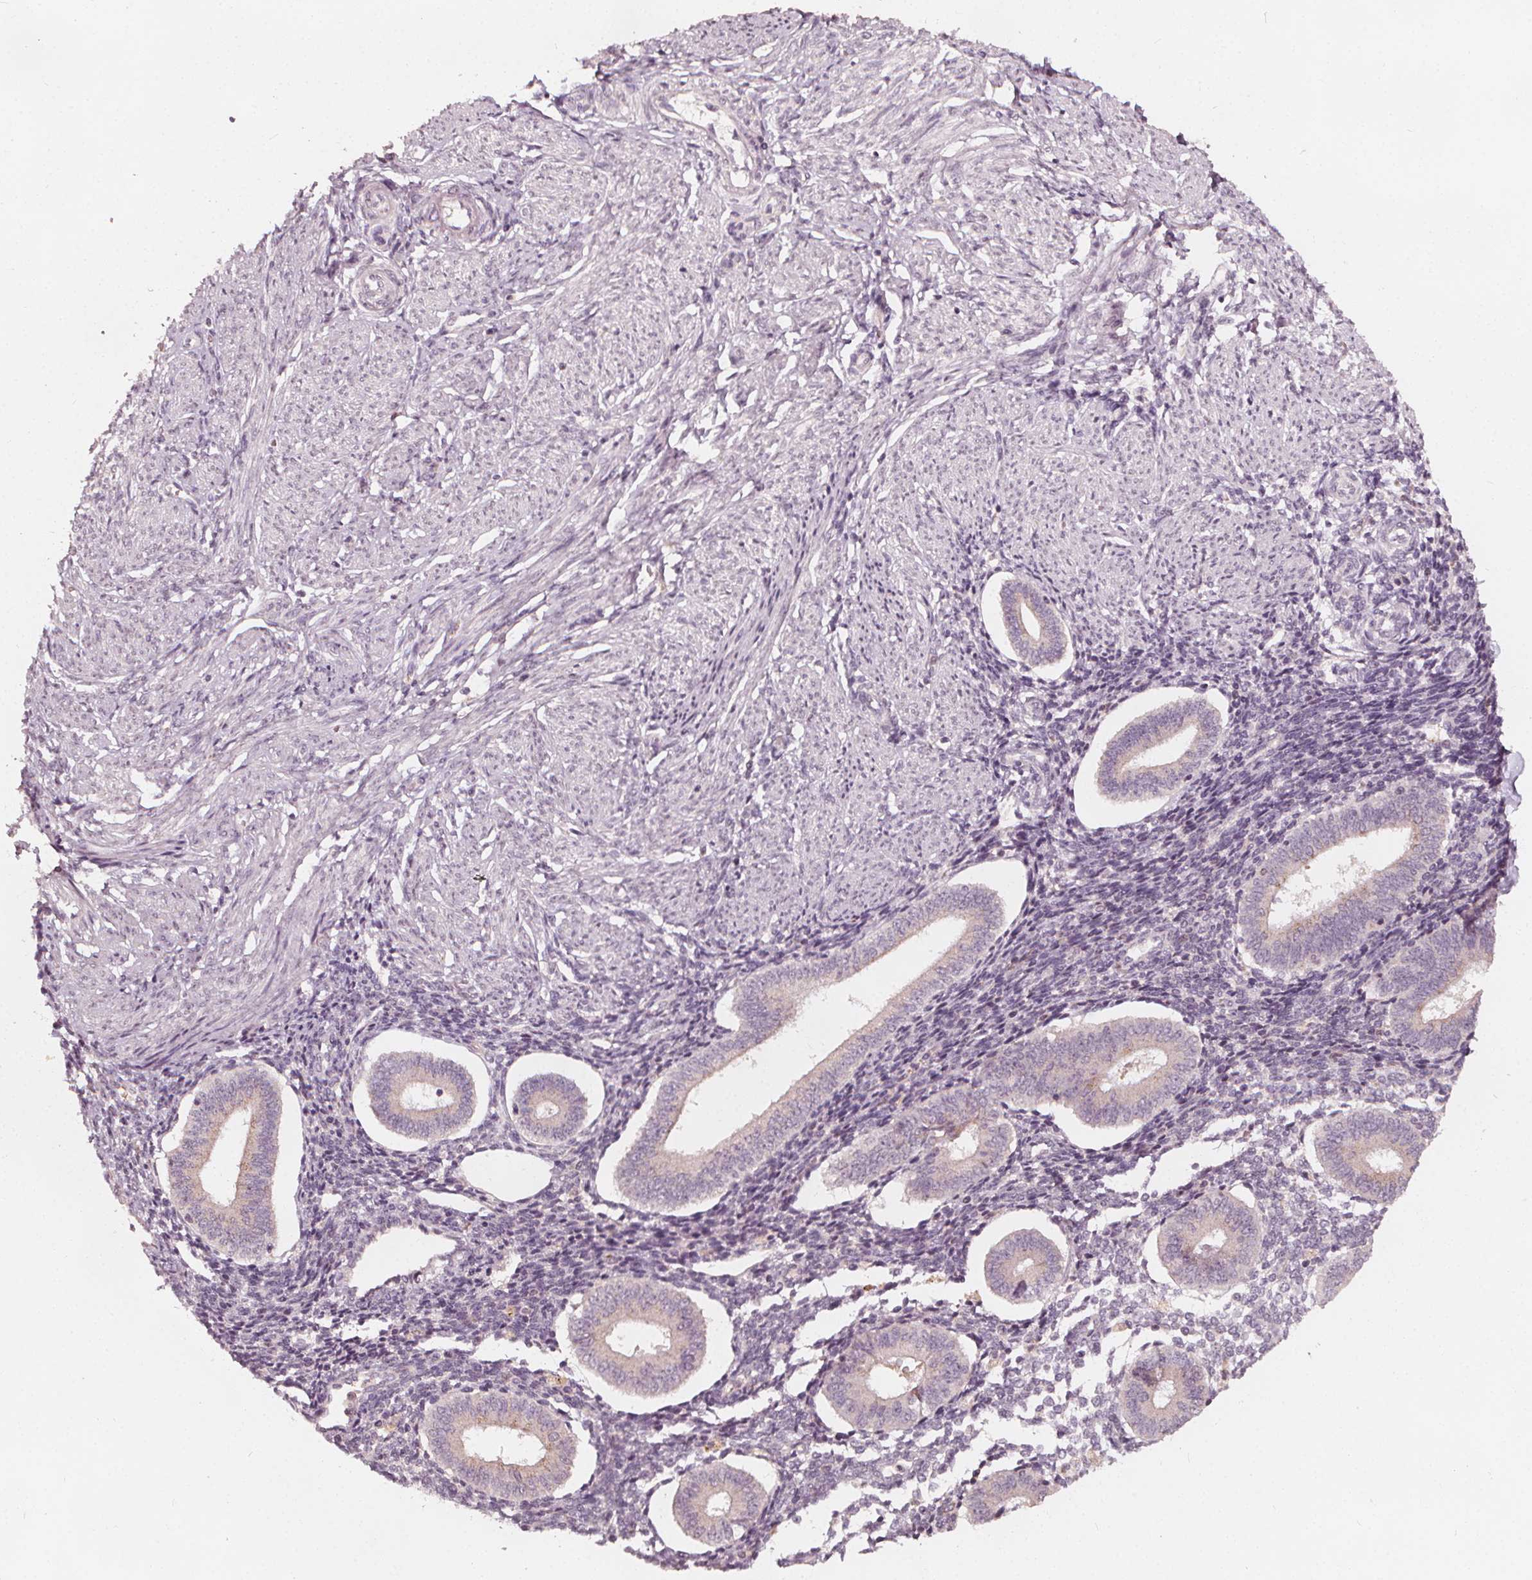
{"staining": {"intensity": "negative", "quantity": "none", "location": "none"}, "tissue": "endometrium", "cell_type": "Cells in endometrial stroma", "image_type": "normal", "snomed": [{"axis": "morphology", "description": "Normal tissue, NOS"}, {"axis": "topography", "description": "Endometrium"}], "caption": "Cells in endometrial stroma are negative for protein expression in benign human endometrium.", "gene": "NPC1L1", "patient": {"sex": "female", "age": 40}}